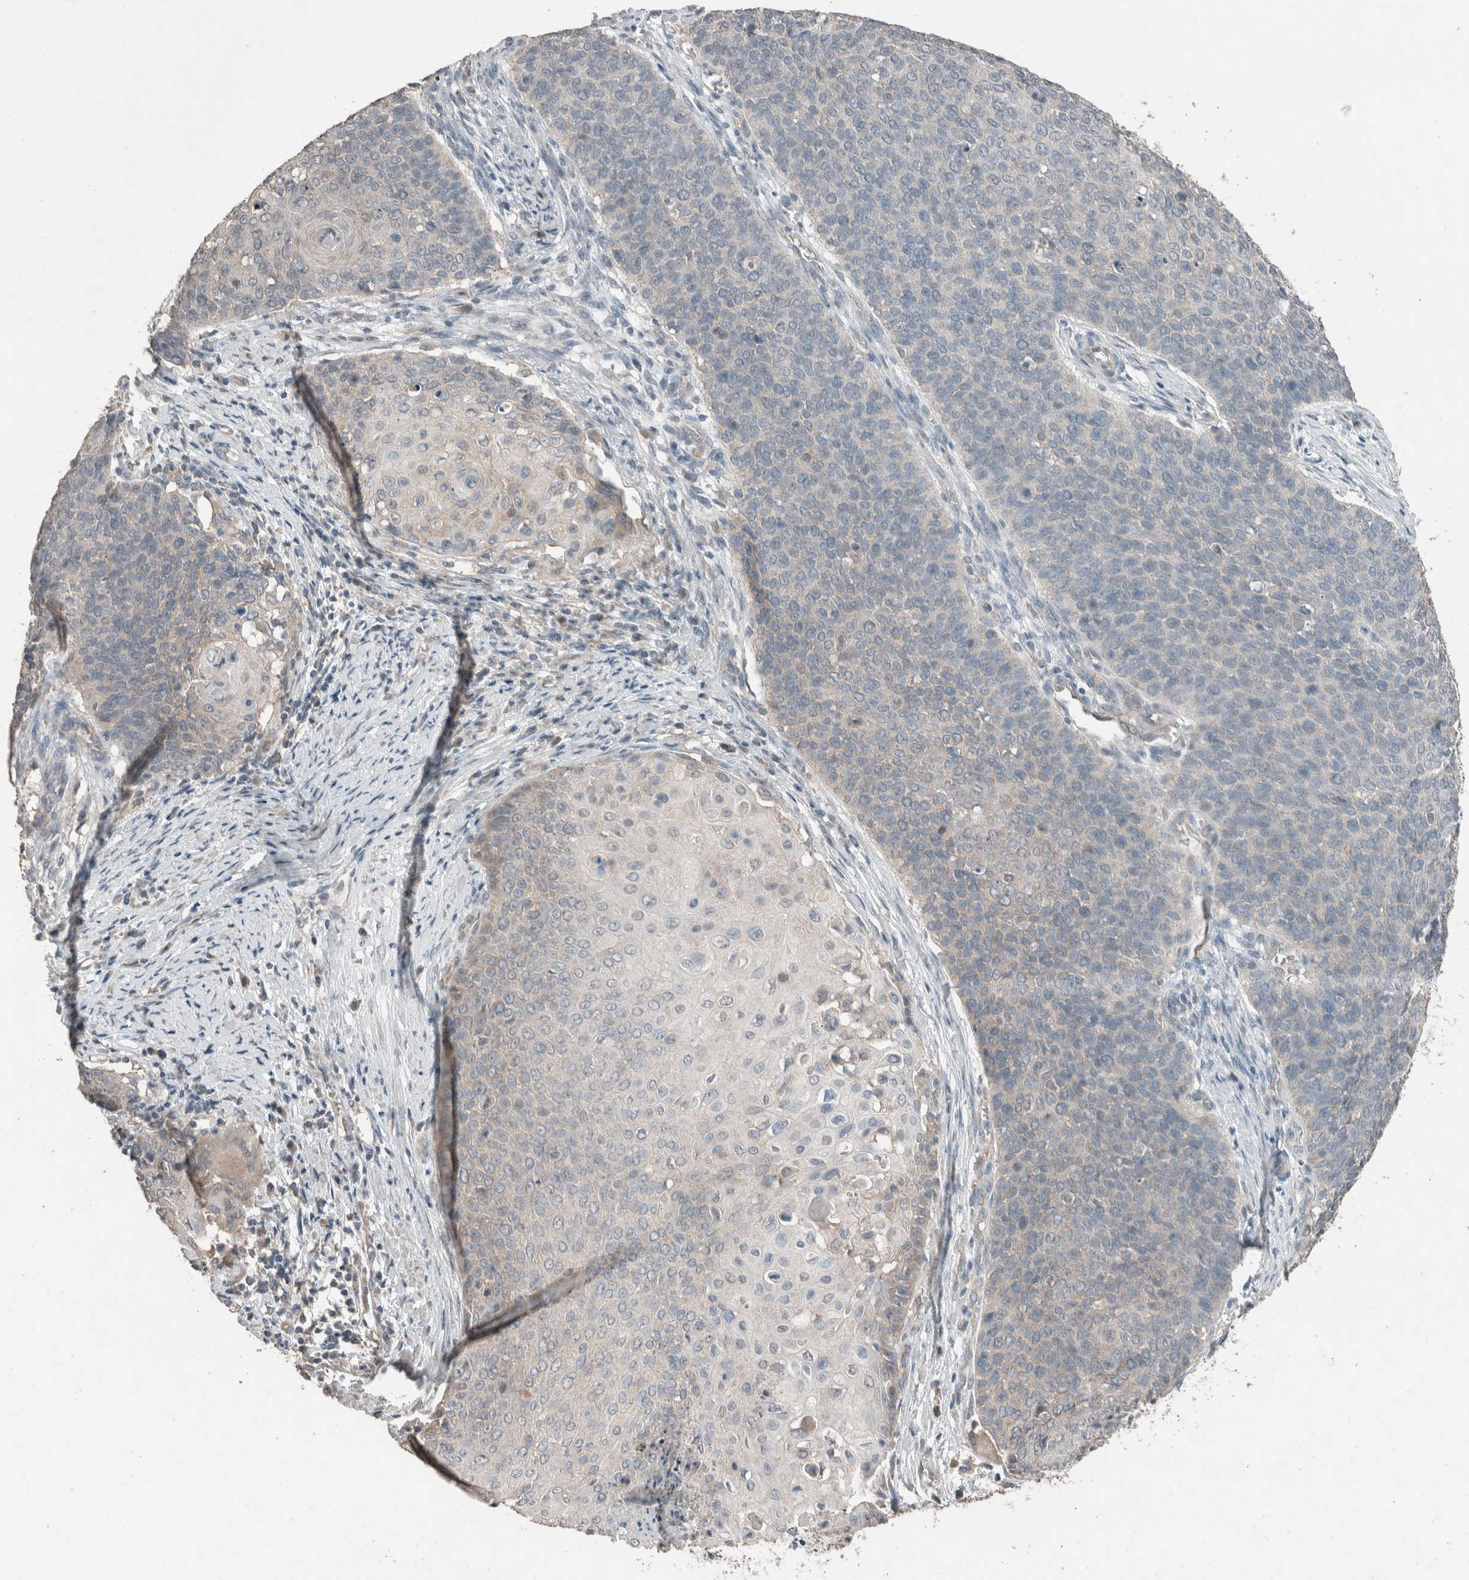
{"staining": {"intensity": "negative", "quantity": "none", "location": "none"}, "tissue": "cervical cancer", "cell_type": "Tumor cells", "image_type": "cancer", "snomed": [{"axis": "morphology", "description": "Squamous cell carcinoma, NOS"}, {"axis": "topography", "description": "Cervix"}], "caption": "High magnification brightfield microscopy of cervical cancer (squamous cell carcinoma) stained with DAB (brown) and counterstained with hematoxylin (blue): tumor cells show no significant staining. Nuclei are stained in blue.", "gene": "ACVR2B", "patient": {"sex": "female", "age": 39}}